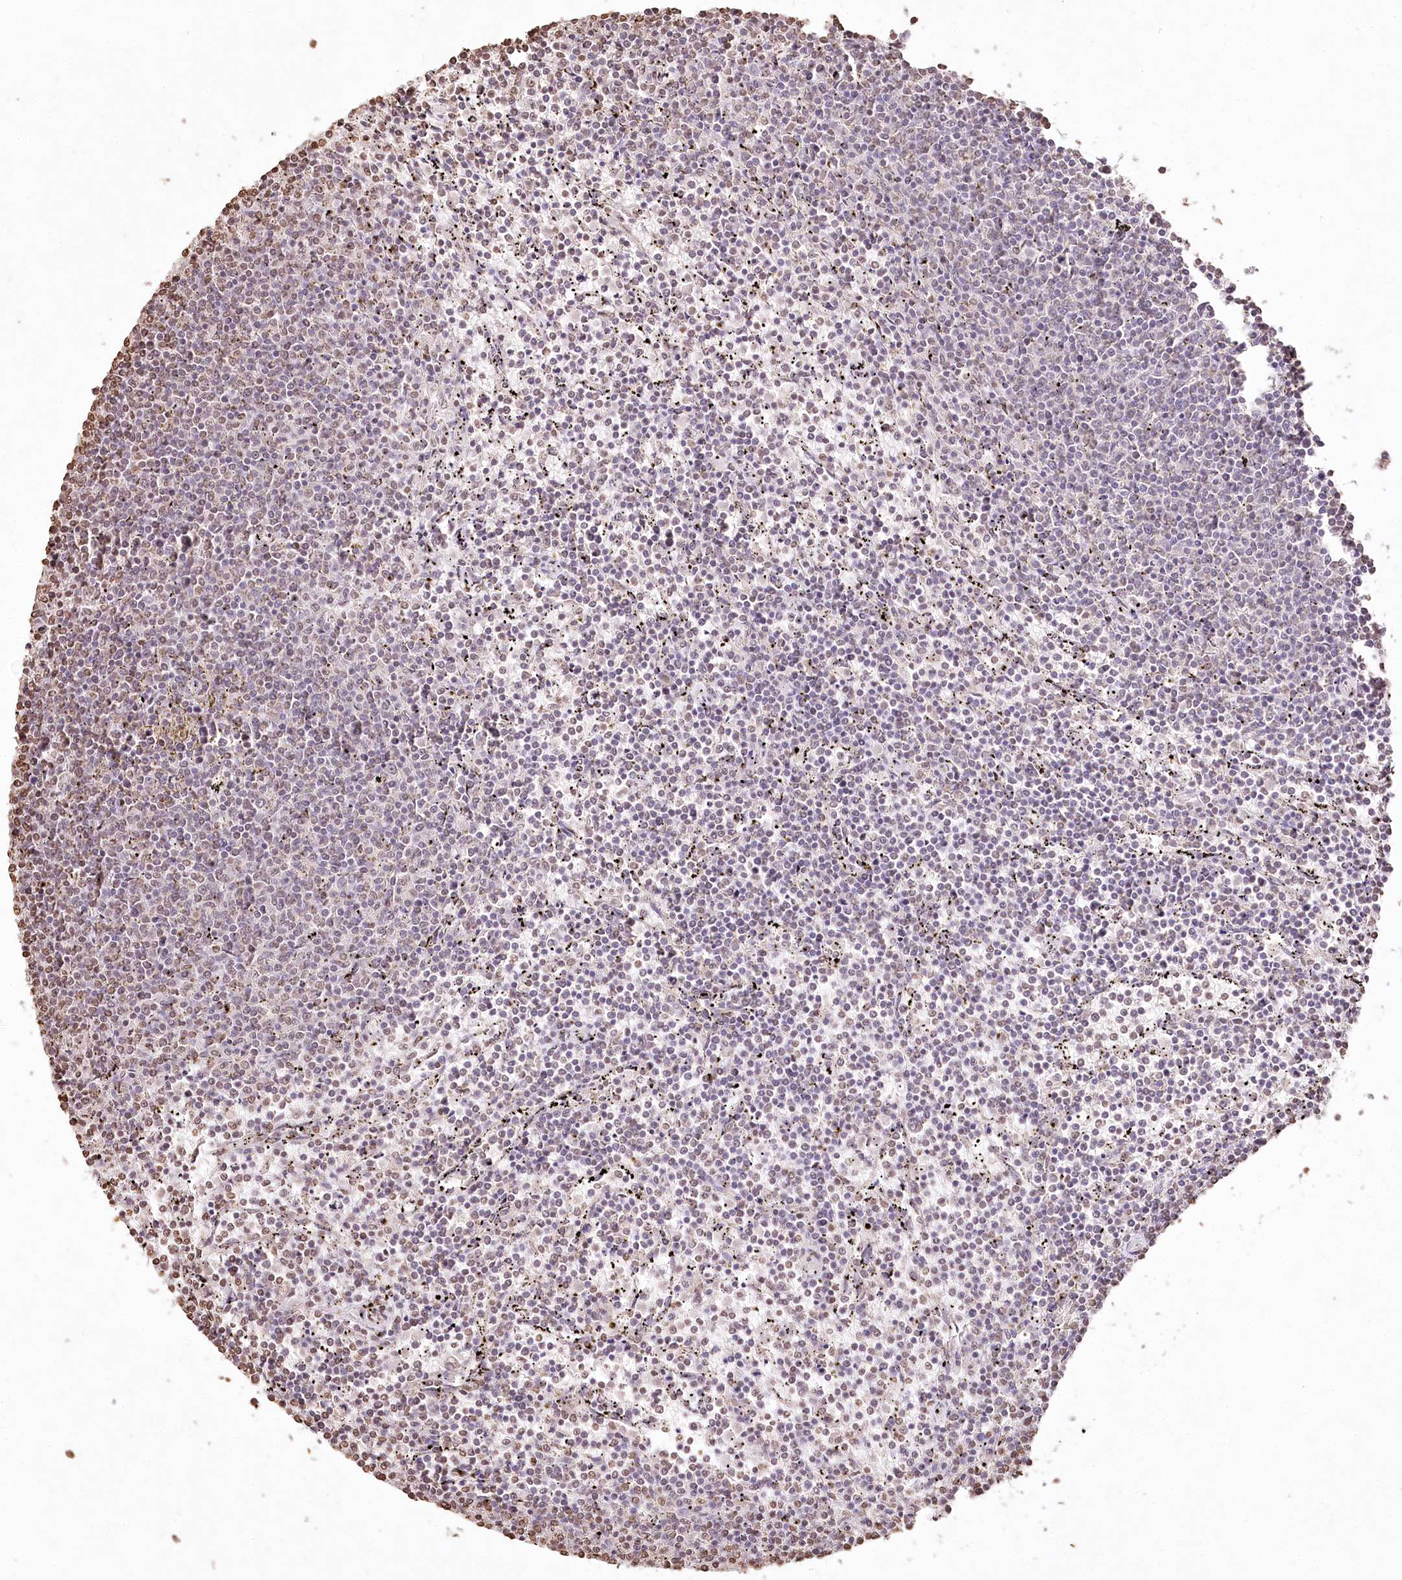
{"staining": {"intensity": "negative", "quantity": "none", "location": "none"}, "tissue": "lymphoma", "cell_type": "Tumor cells", "image_type": "cancer", "snomed": [{"axis": "morphology", "description": "Malignant lymphoma, non-Hodgkin's type, Low grade"}, {"axis": "topography", "description": "Spleen"}], "caption": "DAB immunohistochemical staining of low-grade malignant lymphoma, non-Hodgkin's type shows no significant expression in tumor cells.", "gene": "DMXL1", "patient": {"sex": "female", "age": 50}}